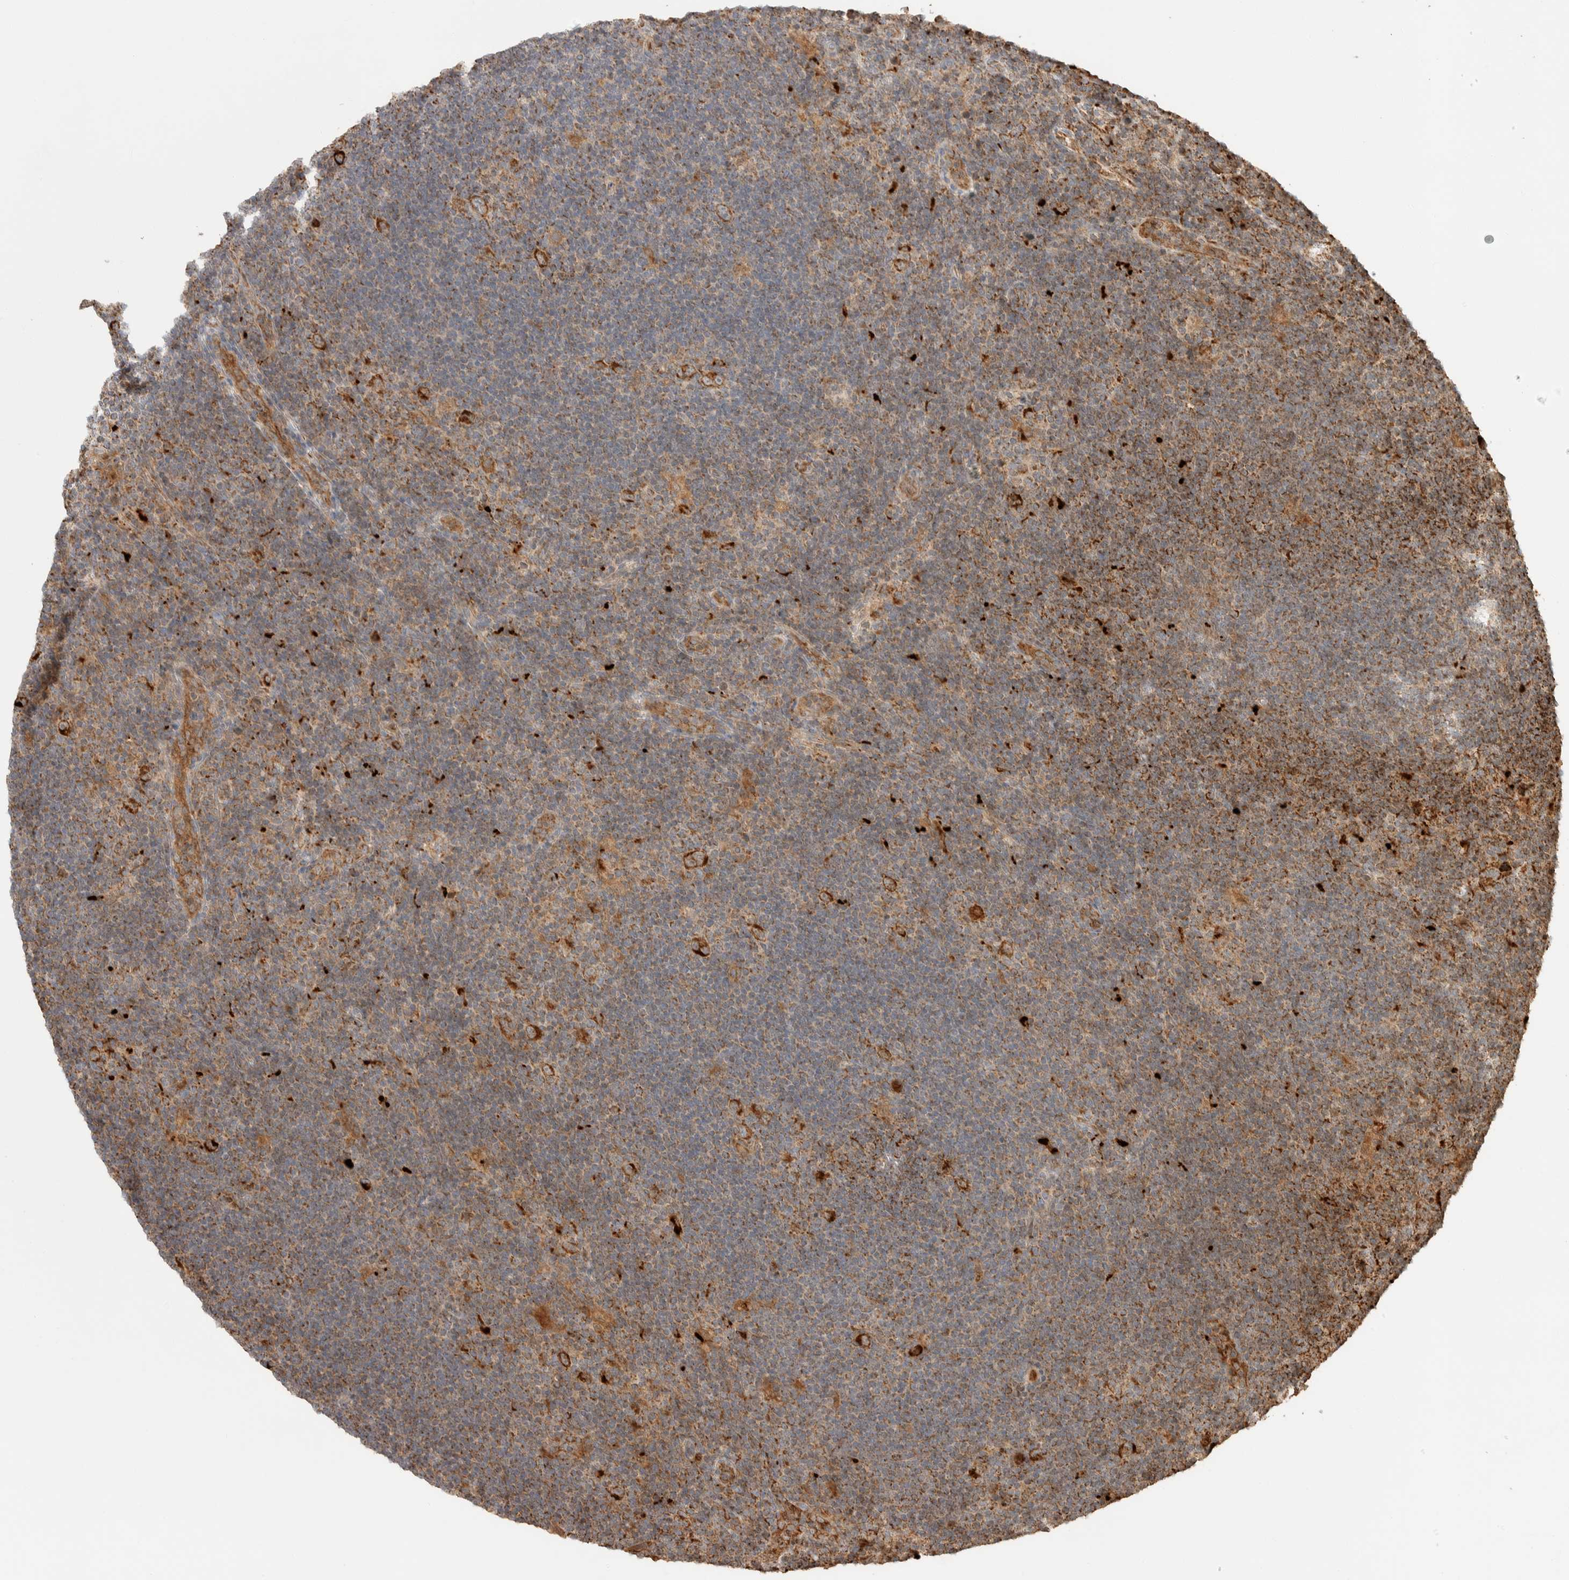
{"staining": {"intensity": "strong", "quantity": ">75%", "location": "cytoplasmic/membranous"}, "tissue": "lymphoma", "cell_type": "Tumor cells", "image_type": "cancer", "snomed": [{"axis": "morphology", "description": "Hodgkin's disease, NOS"}, {"axis": "topography", "description": "Lymph node"}], "caption": "Hodgkin's disease stained with DAB (3,3'-diaminobenzidine) immunohistochemistry exhibits high levels of strong cytoplasmic/membranous staining in approximately >75% of tumor cells.", "gene": "KIF9", "patient": {"sex": "female", "age": 57}}